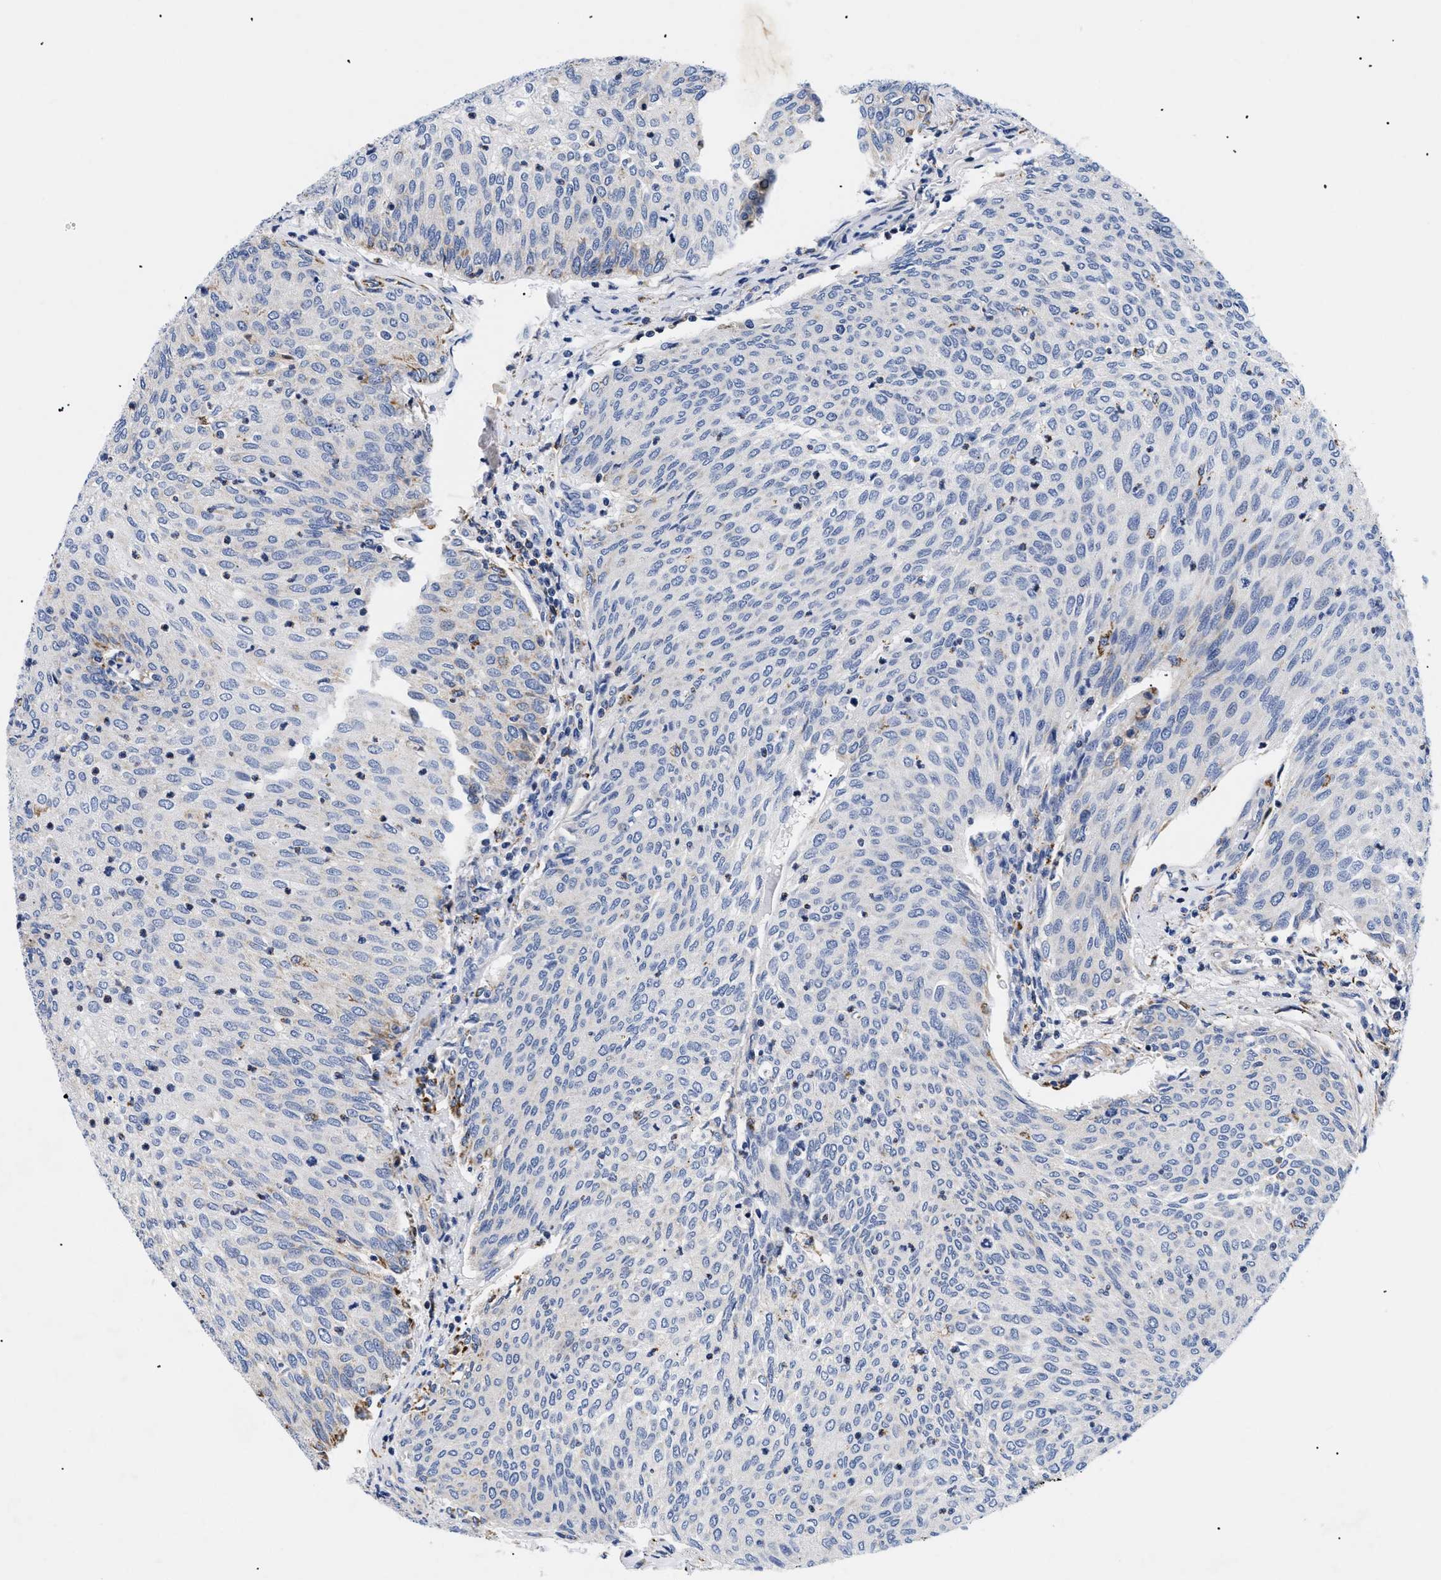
{"staining": {"intensity": "negative", "quantity": "none", "location": "none"}, "tissue": "urothelial cancer", "cell_type": "Tumor cells", "image_type": "cancer", "snomed": [{"axis": "morphology", "description": "Urothelial carcinoma, Low grade"}, {"axis": "topography", "description": "Urinary bladder"}], "caption": "This photomicrograph is of urothelial carcinoma (low-grade) stained with immunohistochemistry to label a protein in brown with the nuclei are counter-stained blue. There is no staining in tumor cells. Brightfield microscopy of immunohistochemistry stained with DAB (3,3'-diaminobenzidine) (brown) and hematoxylin (blue), captured at high magnification.", "gene": "GPR149", "patient": {"sex": "female", "age": 79}}